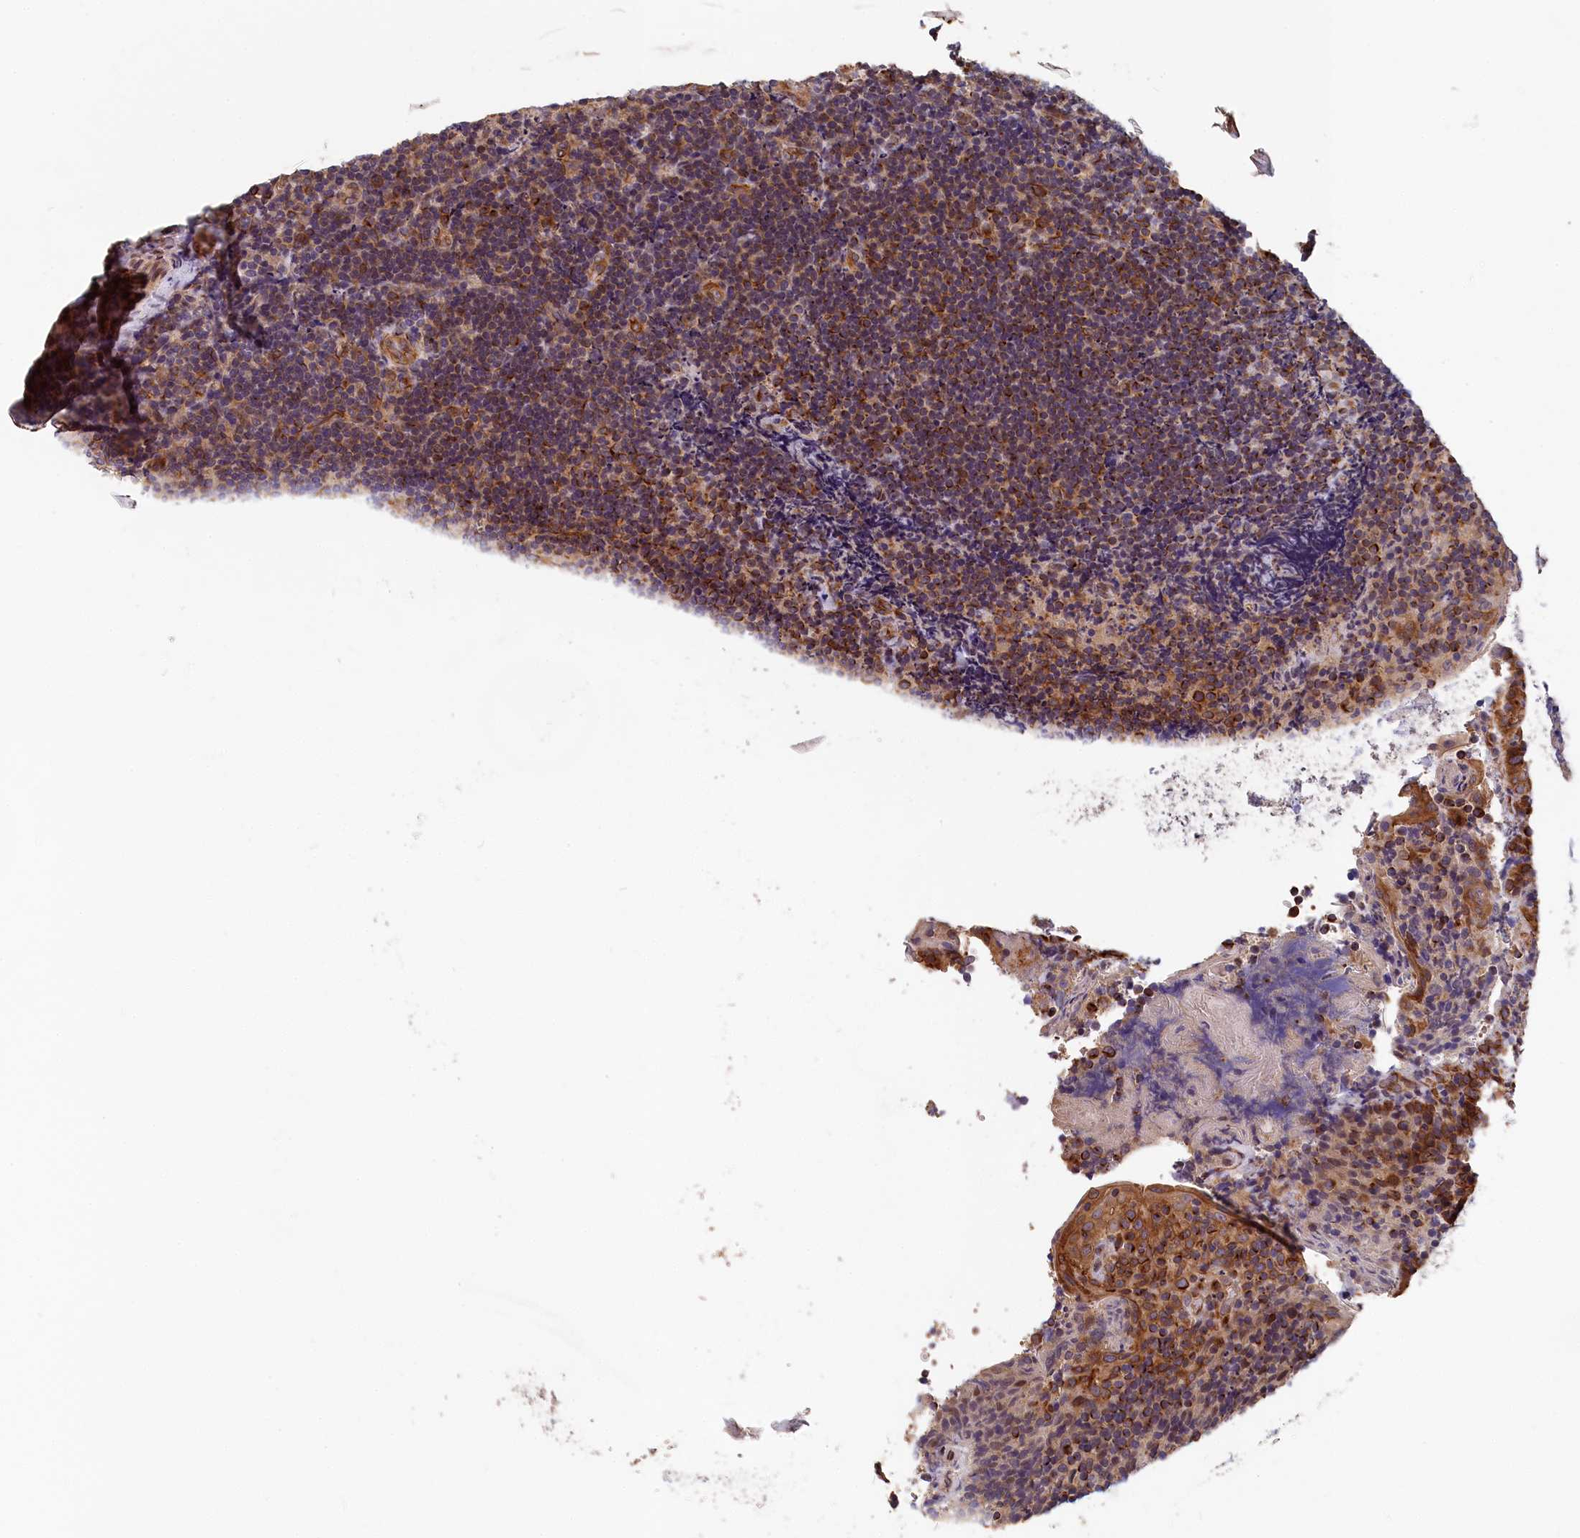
{"staining": {"intensity": "moderate", "quantity": "25%-75%", "location": "cytoplasmic/membranous"}, "tissue": "tonsil", "cell_type": "Germinal center cells", "image_type": "normal", "snomed": [{"axis": "morphology", "description": "Normal tissue, NOS"}, {"axis": "topography", "description": "Tonsil"}], "caption": "The immunohistochemical stain highlights moderate cytoplasmic/membranous positivity in germinal center cells of unremarkable tonsil. The staining was performed using DAB to visualize the protein expression in brown, while the nuclei were stained in blue with hematoxylin (Magnification: 20x).", "gene": "TMEM116", "patient": {"sex": "female", "age": 10}}